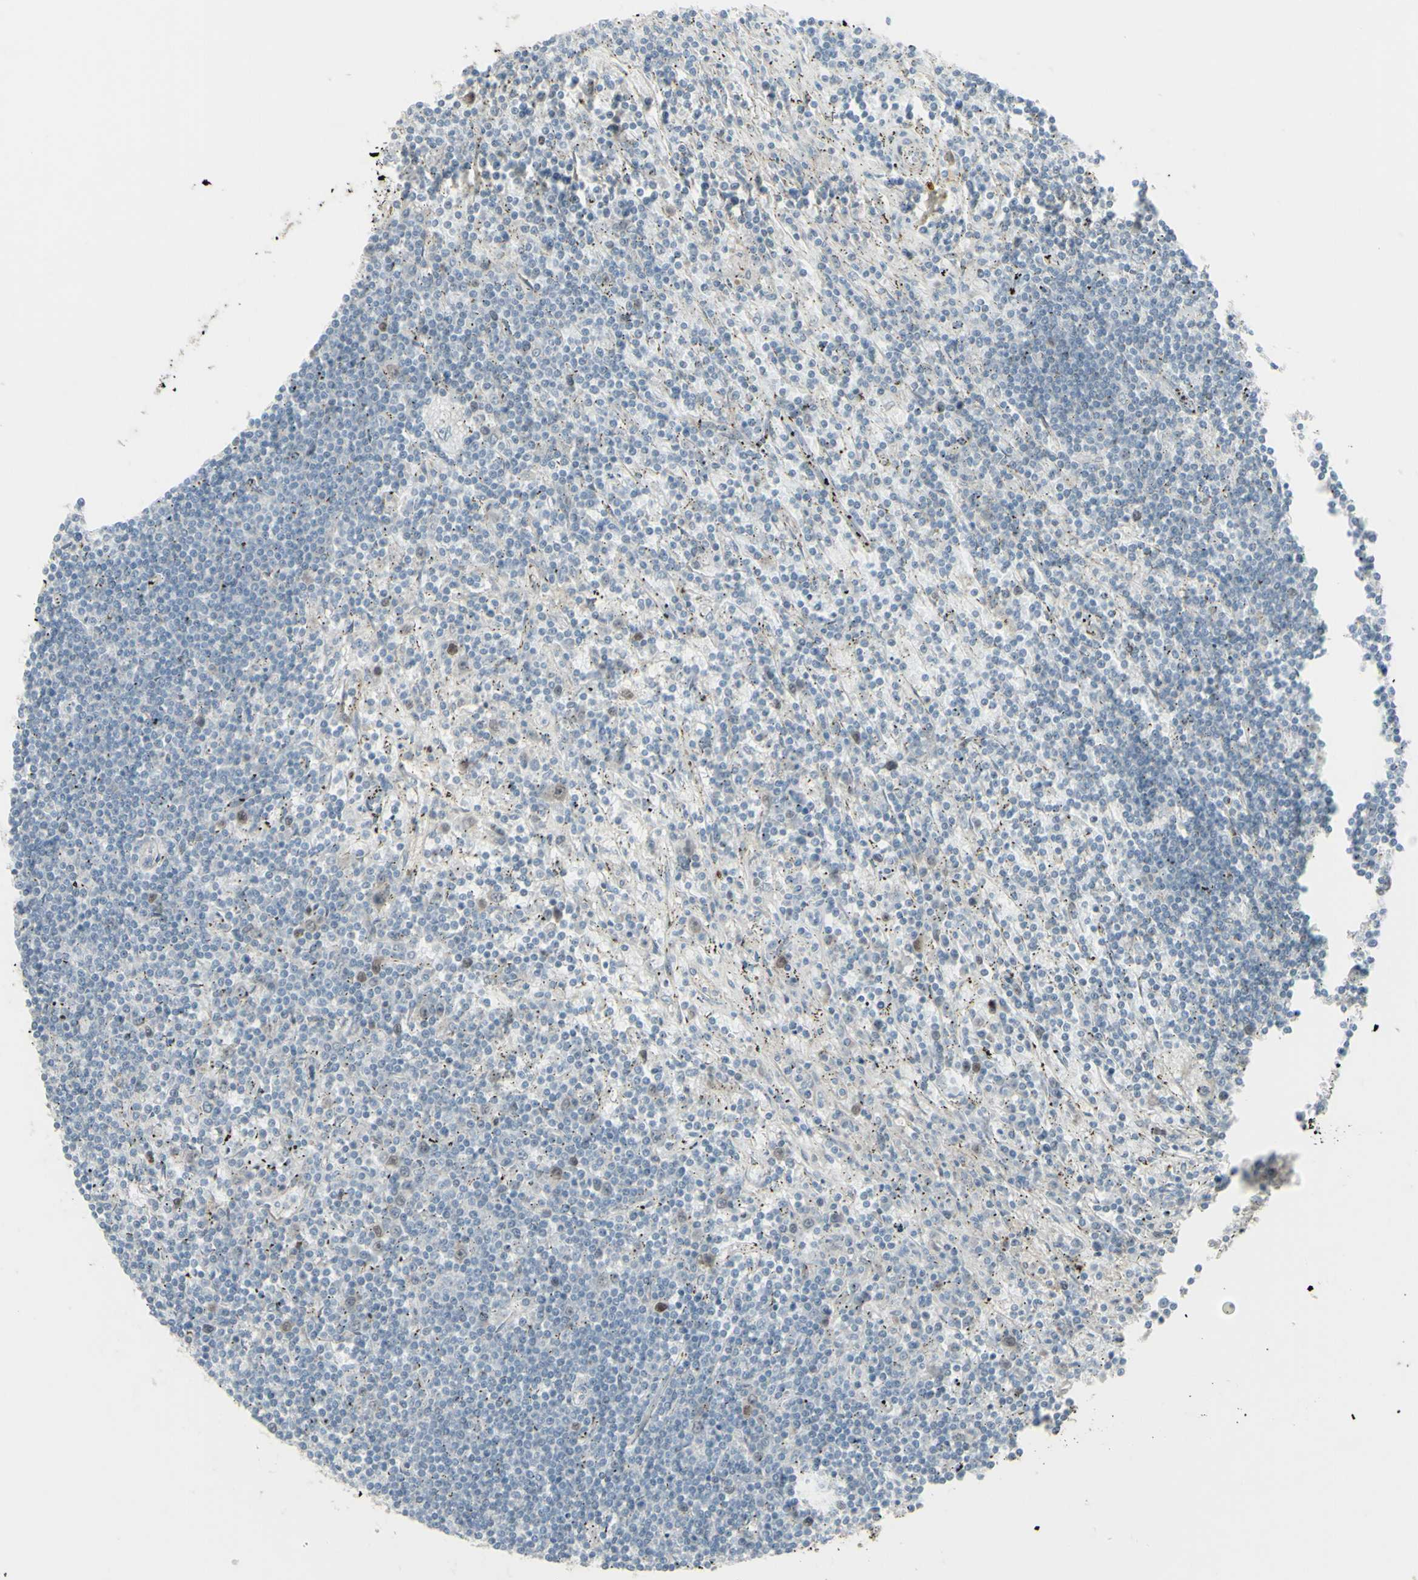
{"staining": {"intensity": "moderate", "quantity": "<25%", "location": "nuclear"}, "tissue": "lymphoma", "cell_type": "Tumor cells", "image_type": "cancer", "snomed": [{"axis": "morphology", "description": "Malignant lymphoma, non-Hodgkin's type, Low grade"}, {"axis": "topography", "description": "Spleen"}], "caption": "Lymphoma stained with DAB (3,3'-diaminobenzidine) immunohistochemistry shows low levels of moderate nuclear staining in approximately <25% of tumor cells.", "gene": "GMNN", "patient": {"sex": "male", "age": 76}}